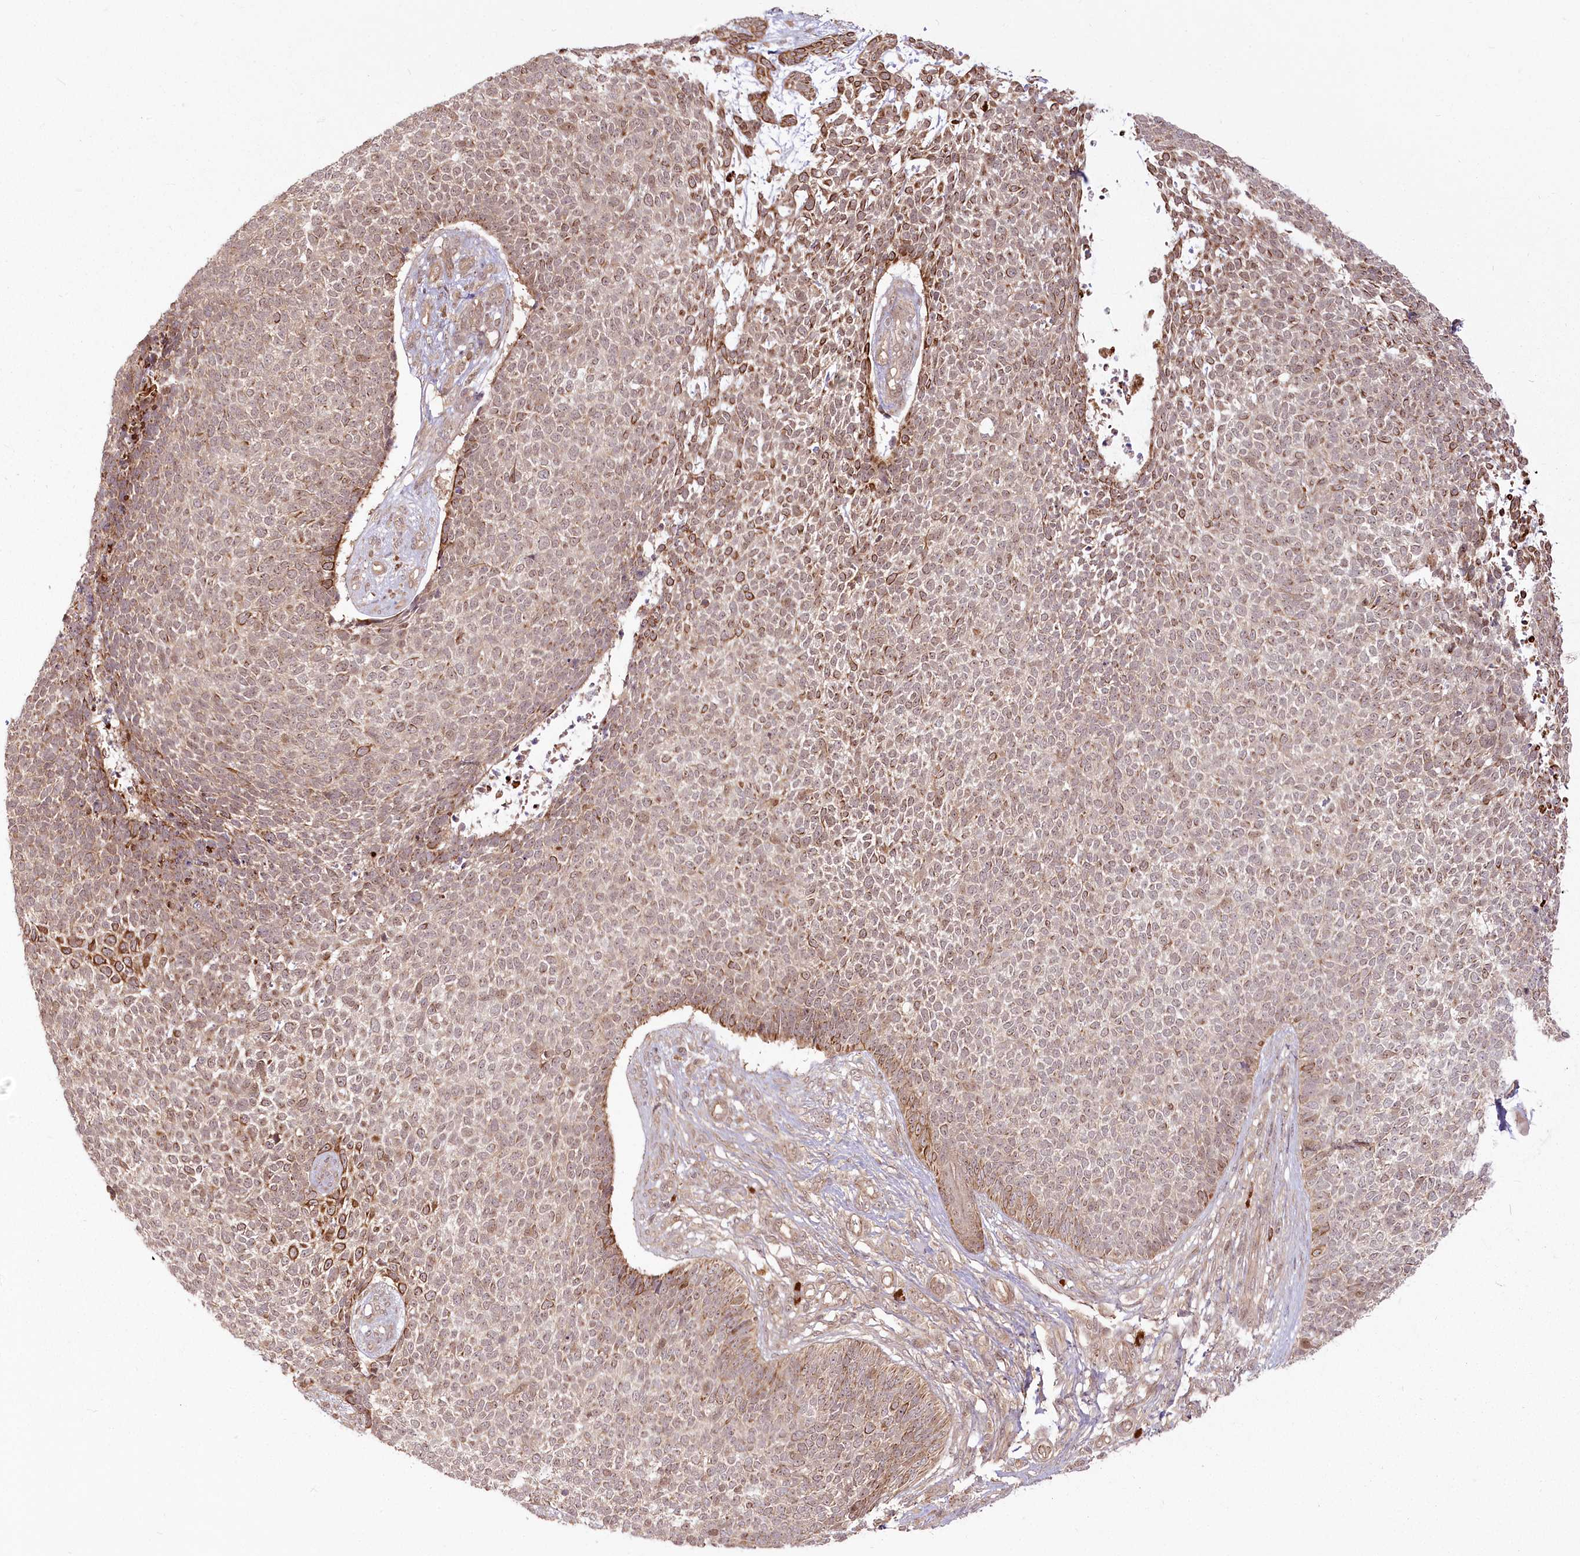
{"staining": {"intensity": "moderate", "quantity": ">75%", "location": "cytoplasmic/membranous,nuclear"}, "tissue": "skin cancer", "cell_type": "Tumor cells", "image_type": "cancer", "snomed": [{"axis": "morphology", "description": "Basal cell carcinoma"}, {"axis": "topography", "description": "Skin"}], "caption": "A medium amount of moderate cytoplasmic/membranous and nuclear expression is present in approximately >75% of tumor cells in skin cancer tissue.", "gene": "R3HDM2", "patient": {"sex": "female", "age": 84}}